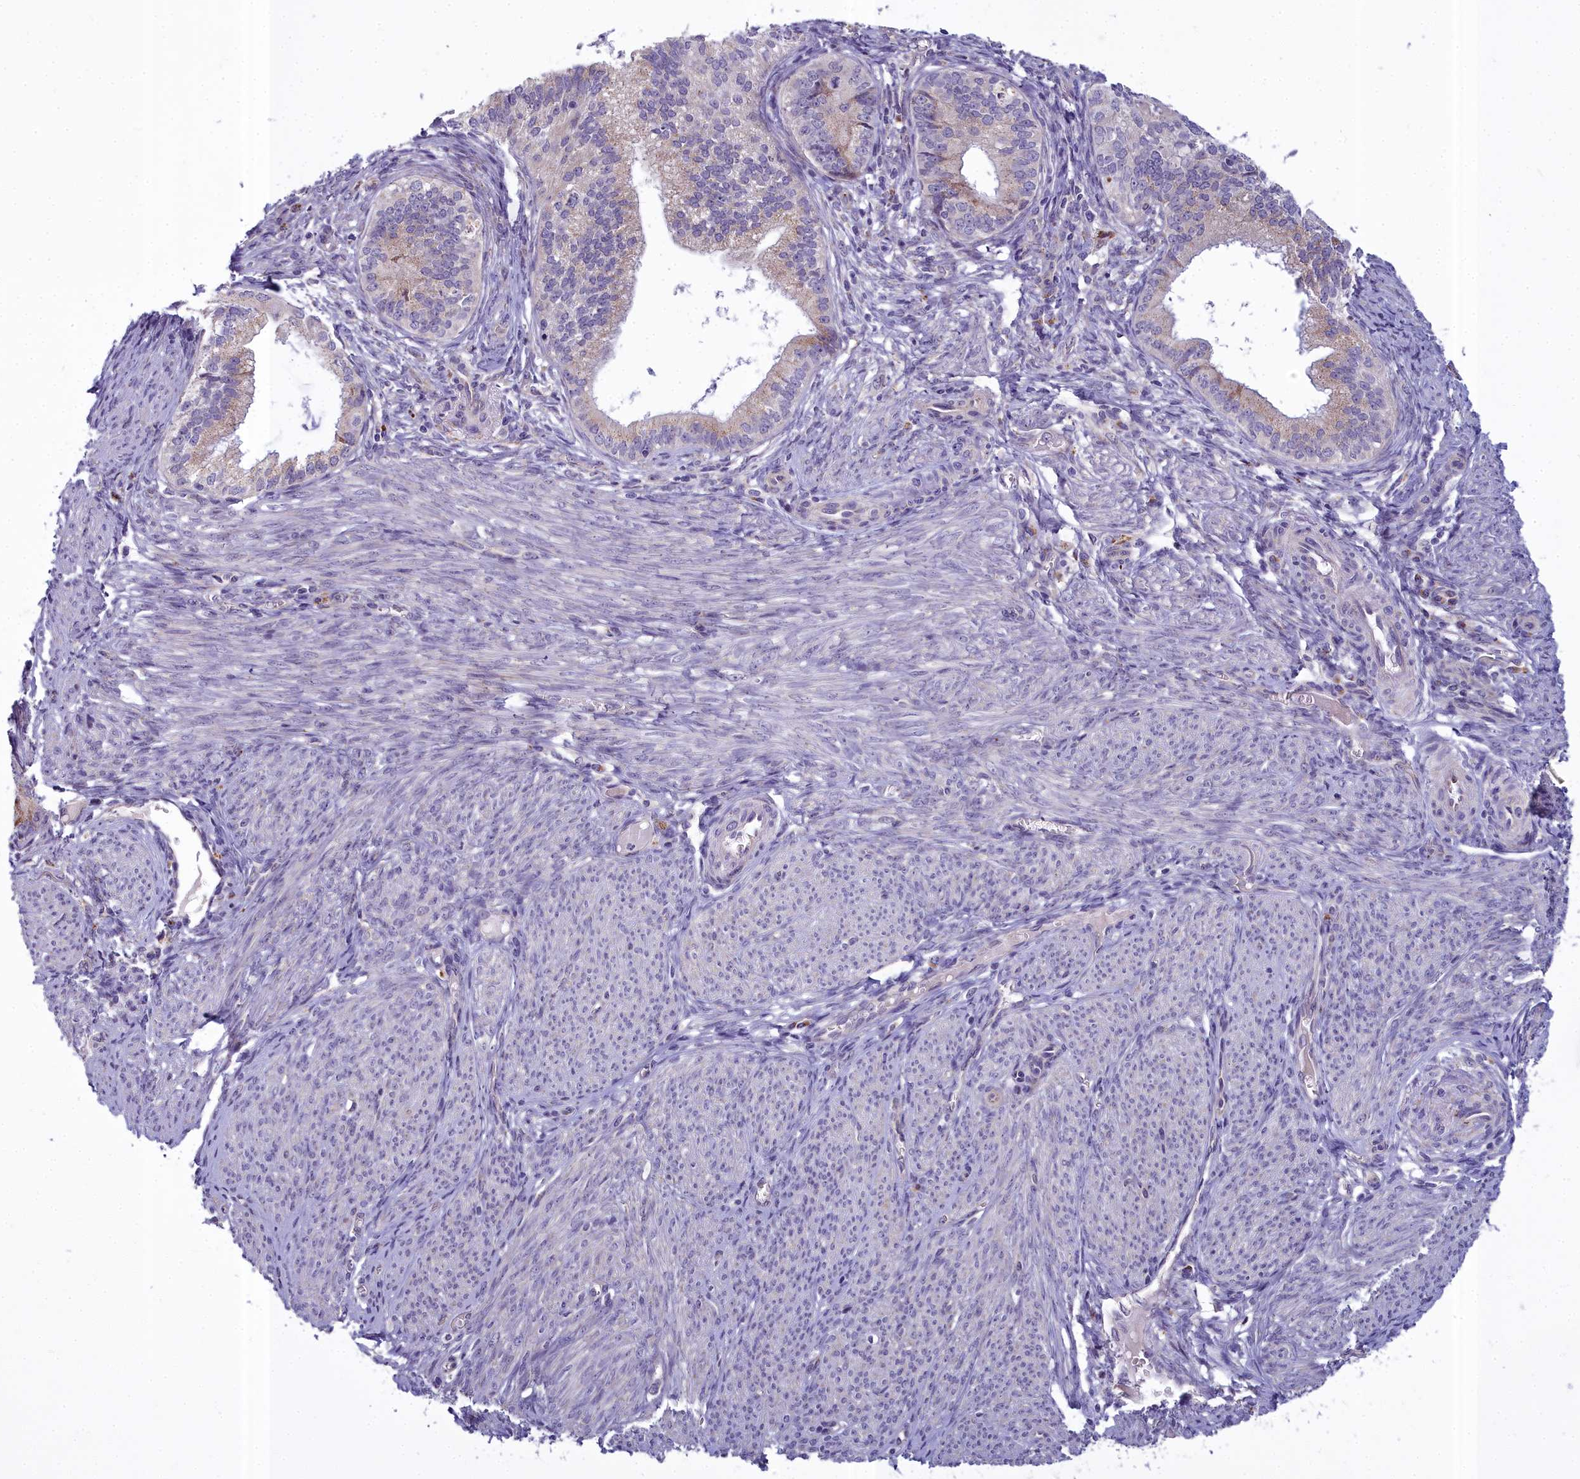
{"staining": {"intensity": "weak", "quantity": "<25%", "location": "cytoplasmic/membranous"}, "tissue": "endometrial cancer", "cell_type": "Tumor cells", "image_type": "cancer", "snomed": [{"axis": "morphology", "description": "Adenocarcinoma, NOS"}, {"axis": "topography", "description": "Endometrium"}], "caption": "Tumor cells show no significant positivity in endometrial cancer.", "gene": "WDPCP", "patient": {"sex": "female", "age": 50}}